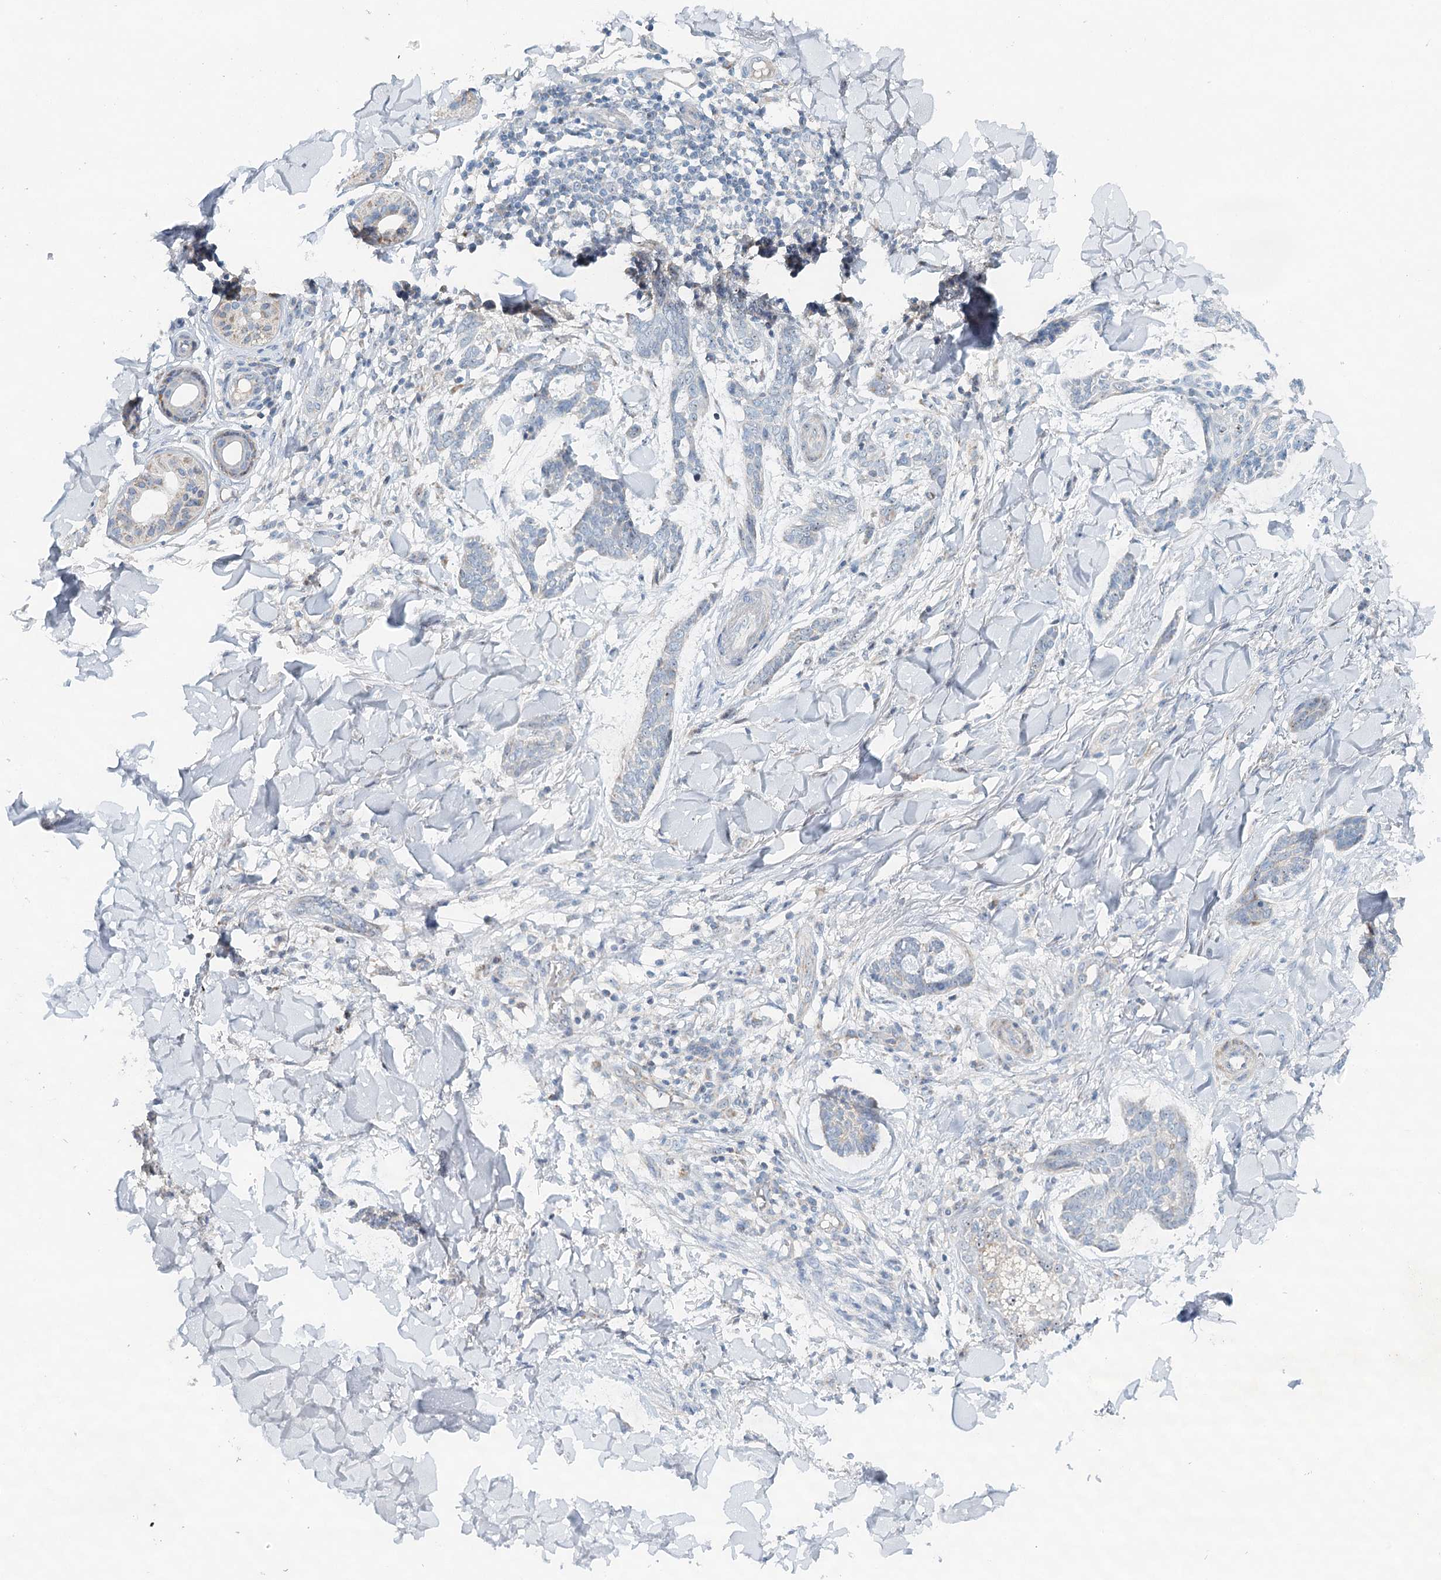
{"staining": {"intensity": "negative", "quantity": "none", "location": "none"}, "tissue": "skin cancer", "cell_type": "Tumor cells", "image_type": "cancer", "snomed": [{"axis": "morphology", "description": "Basal cell carcinoma"}, {"axis": "topography", "description": "Skin"}], "caption": "This is an IHC photomicrograph of human skin cancer. There is no expression in tumor cells.", "gene": "RBM43", "patient": {"sex": "male", "age": 43}}